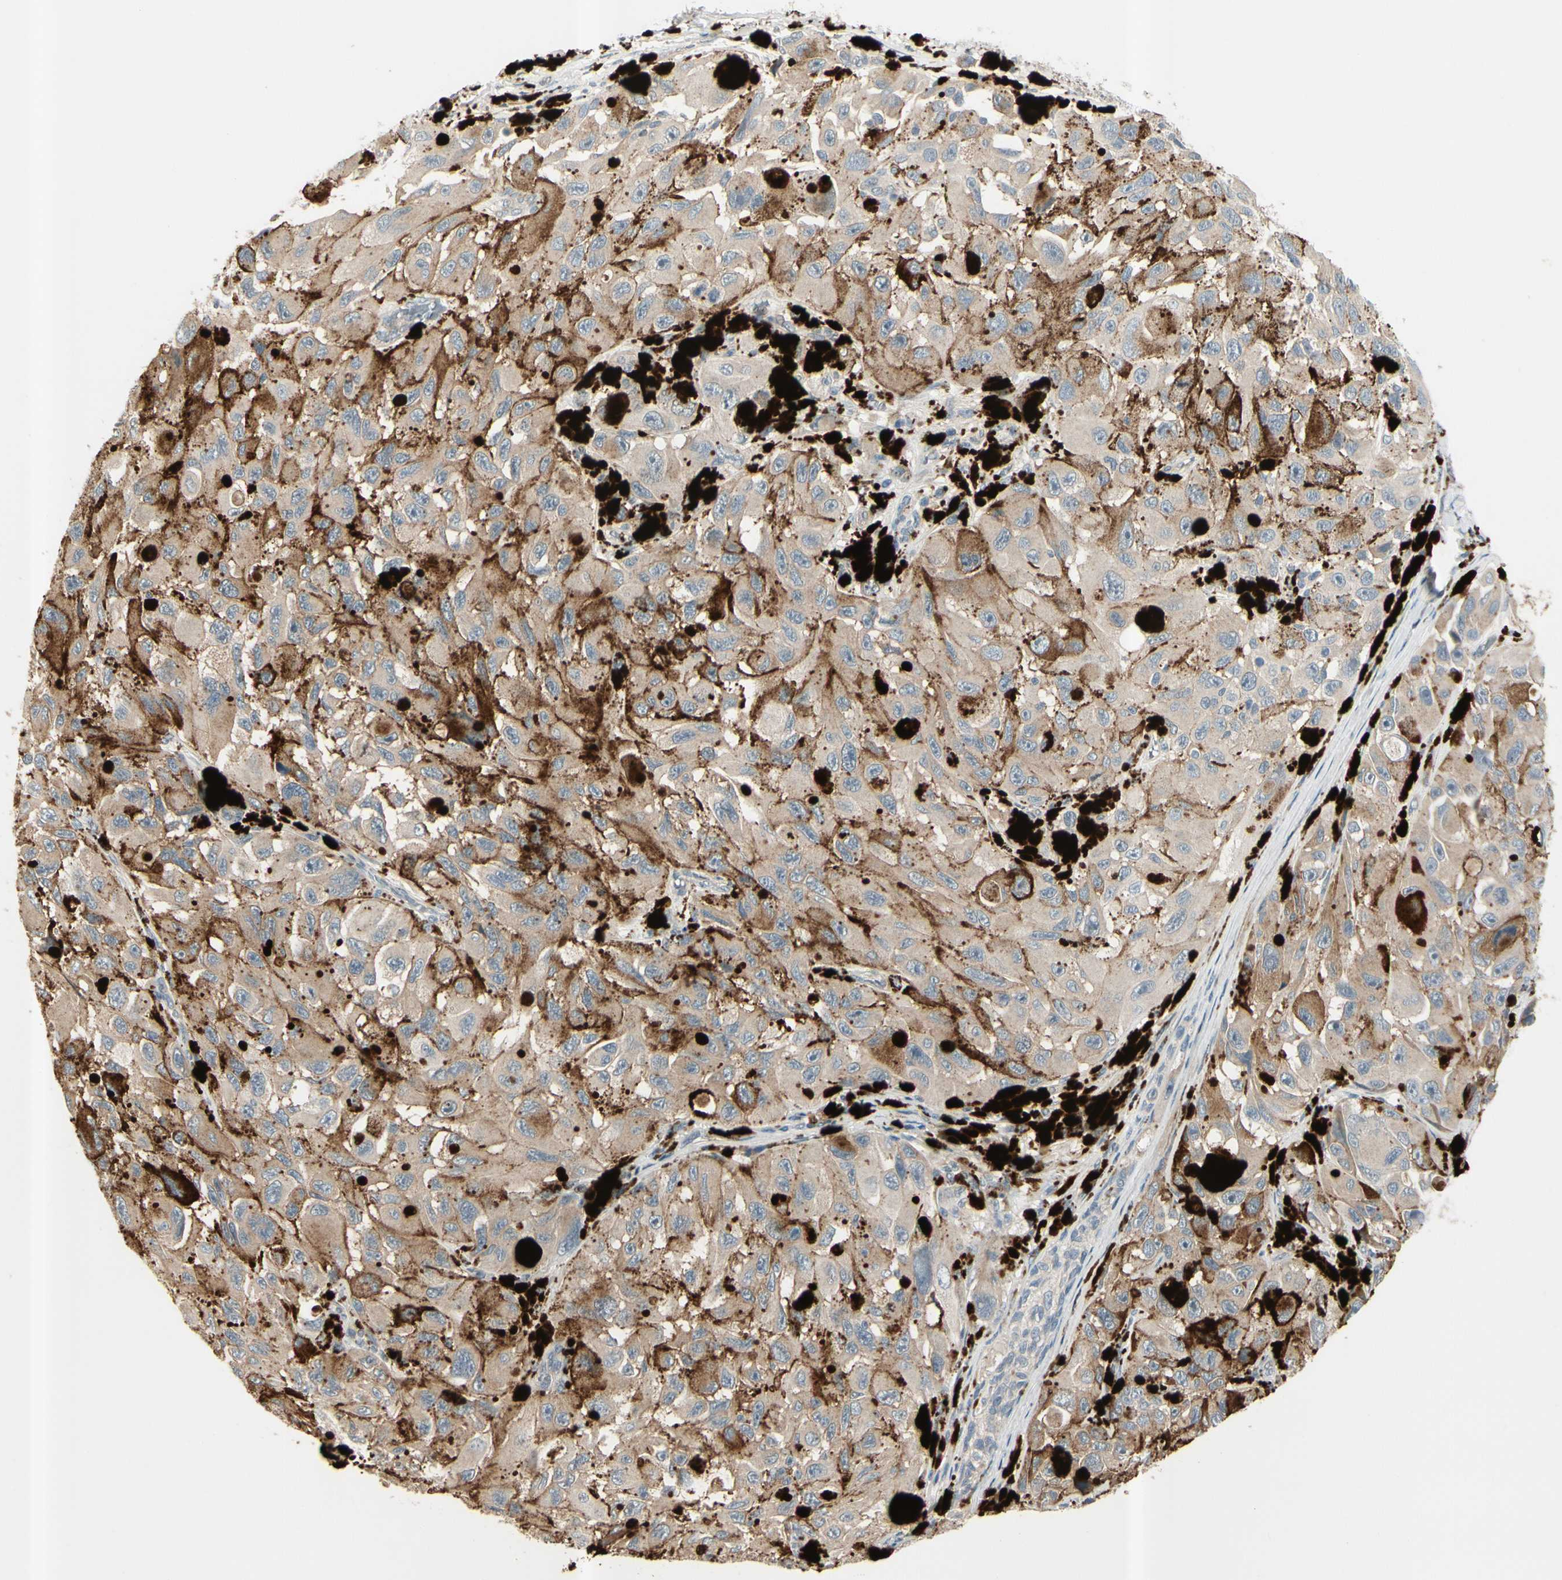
{"staining": {"intensity": "weak", "quantity": ">75%", "location": "cytoplasmic/membranous"}, "tissue": "melanoma", "cell_type": "Tumor cells", "image_type": "cancer", "snomed": [{"axis": "morphology", "description": "Malignant melanoma, NOS"}, {"axis": "topography", "description": "Skin"}], "caption": "An image of human malignant melanoma stained for a protein demonstrates weak cytoplasmic/membranous brown staining in tumor cells.", "gene": "ICAM5", "patient": {"sex": "female", "age": 73}}